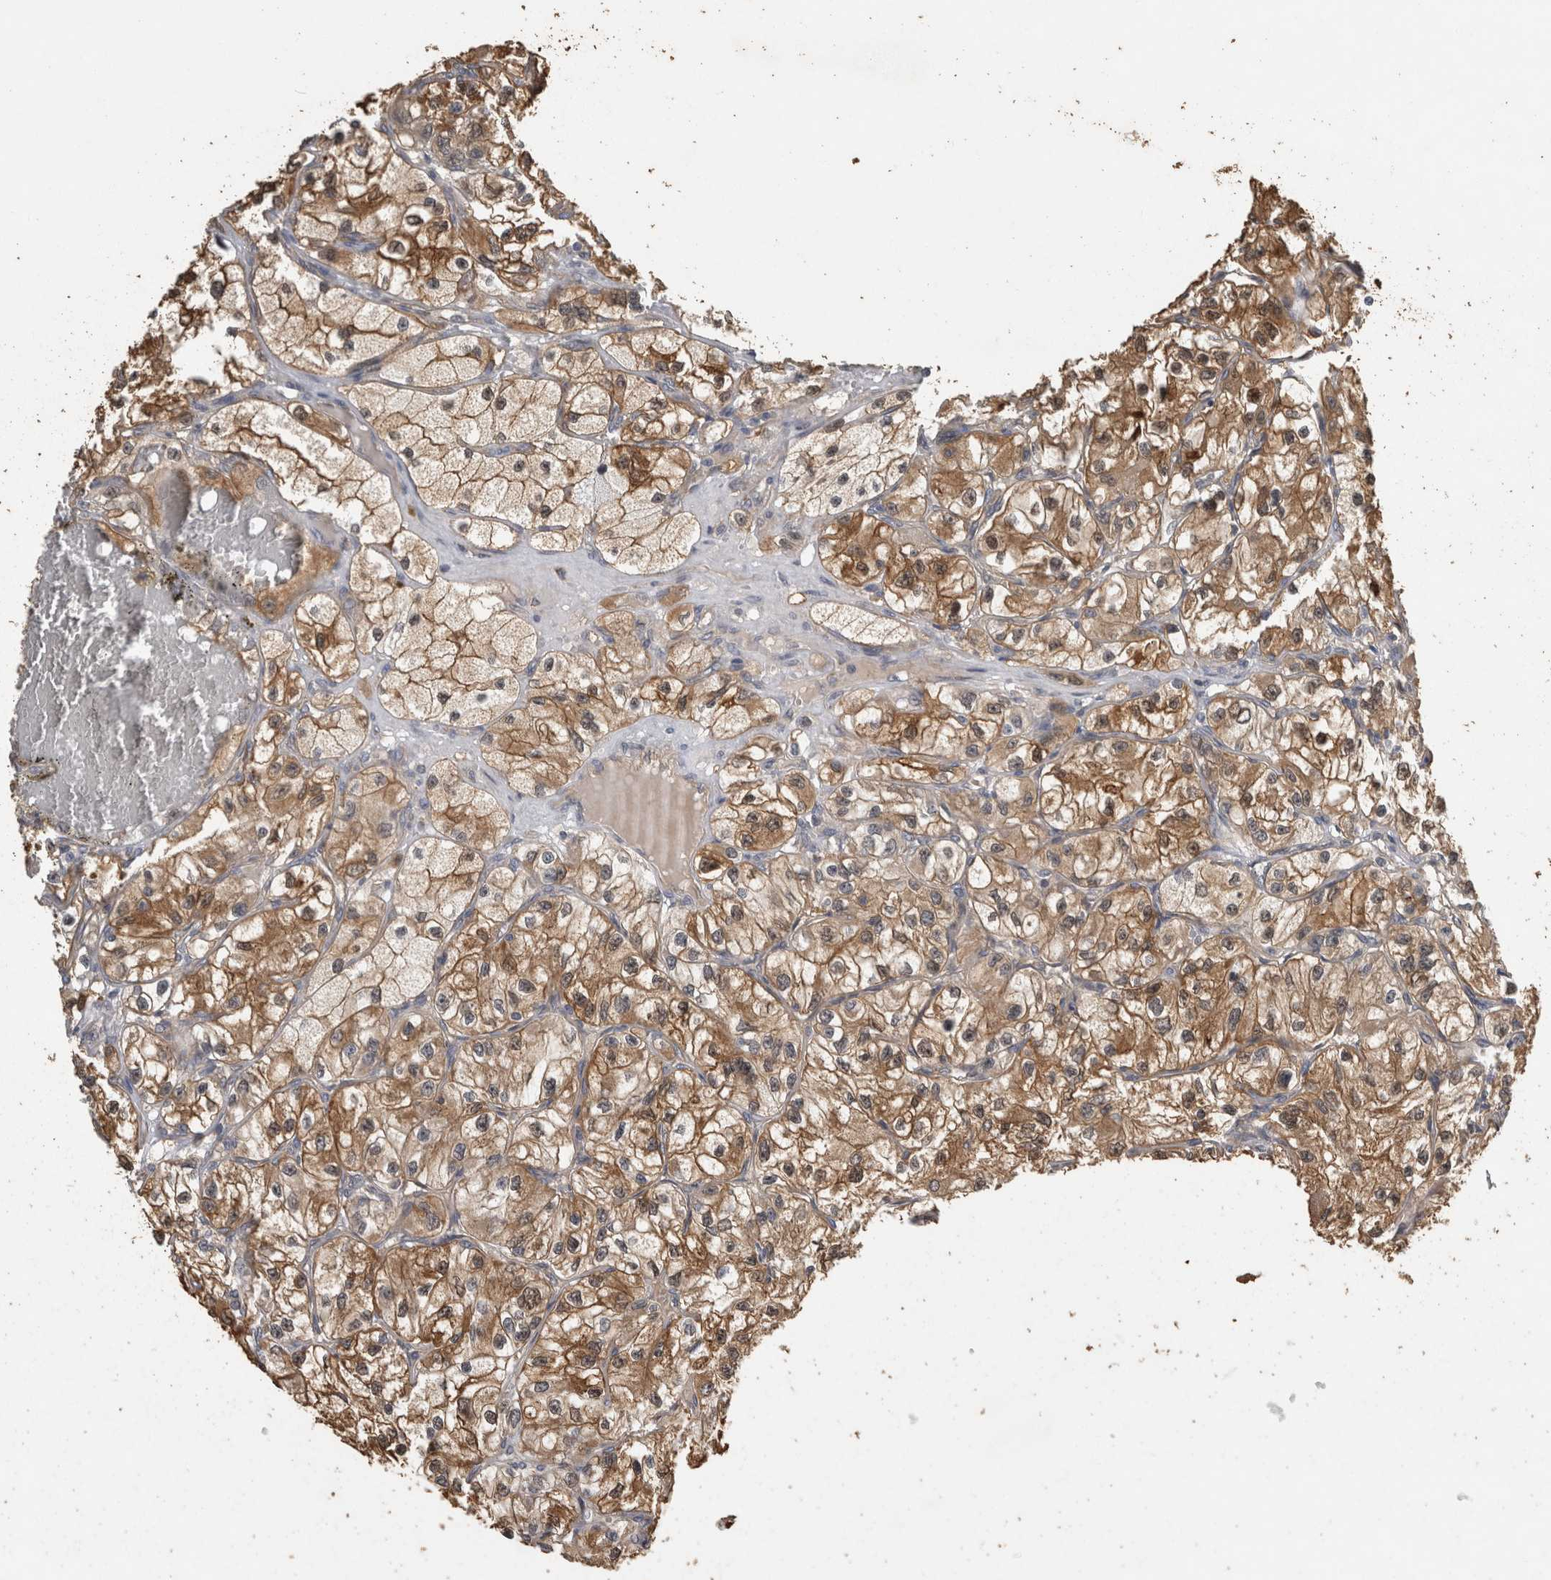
{"staining": {"intensity": "moderate", "quantity": ">75%", "location": "cytoplasmic/membranous"}, "tissue": "renal cancer", "cell_type": "Tumor cells", "image_type": "cancer", "snomed": [{"axis": "morphology", "description": "Adenocarcinoma, NOS"}, {"axis": "topography", "description": "Kidney"}], "caption": "Renal cancer (adenocarcinoma) tissue displays moderate cytoplasmic/membranous expression in approximately >75% of tumor cells", "gene": "RHPN1", "patient": {"sex": "female", "age": 57}}